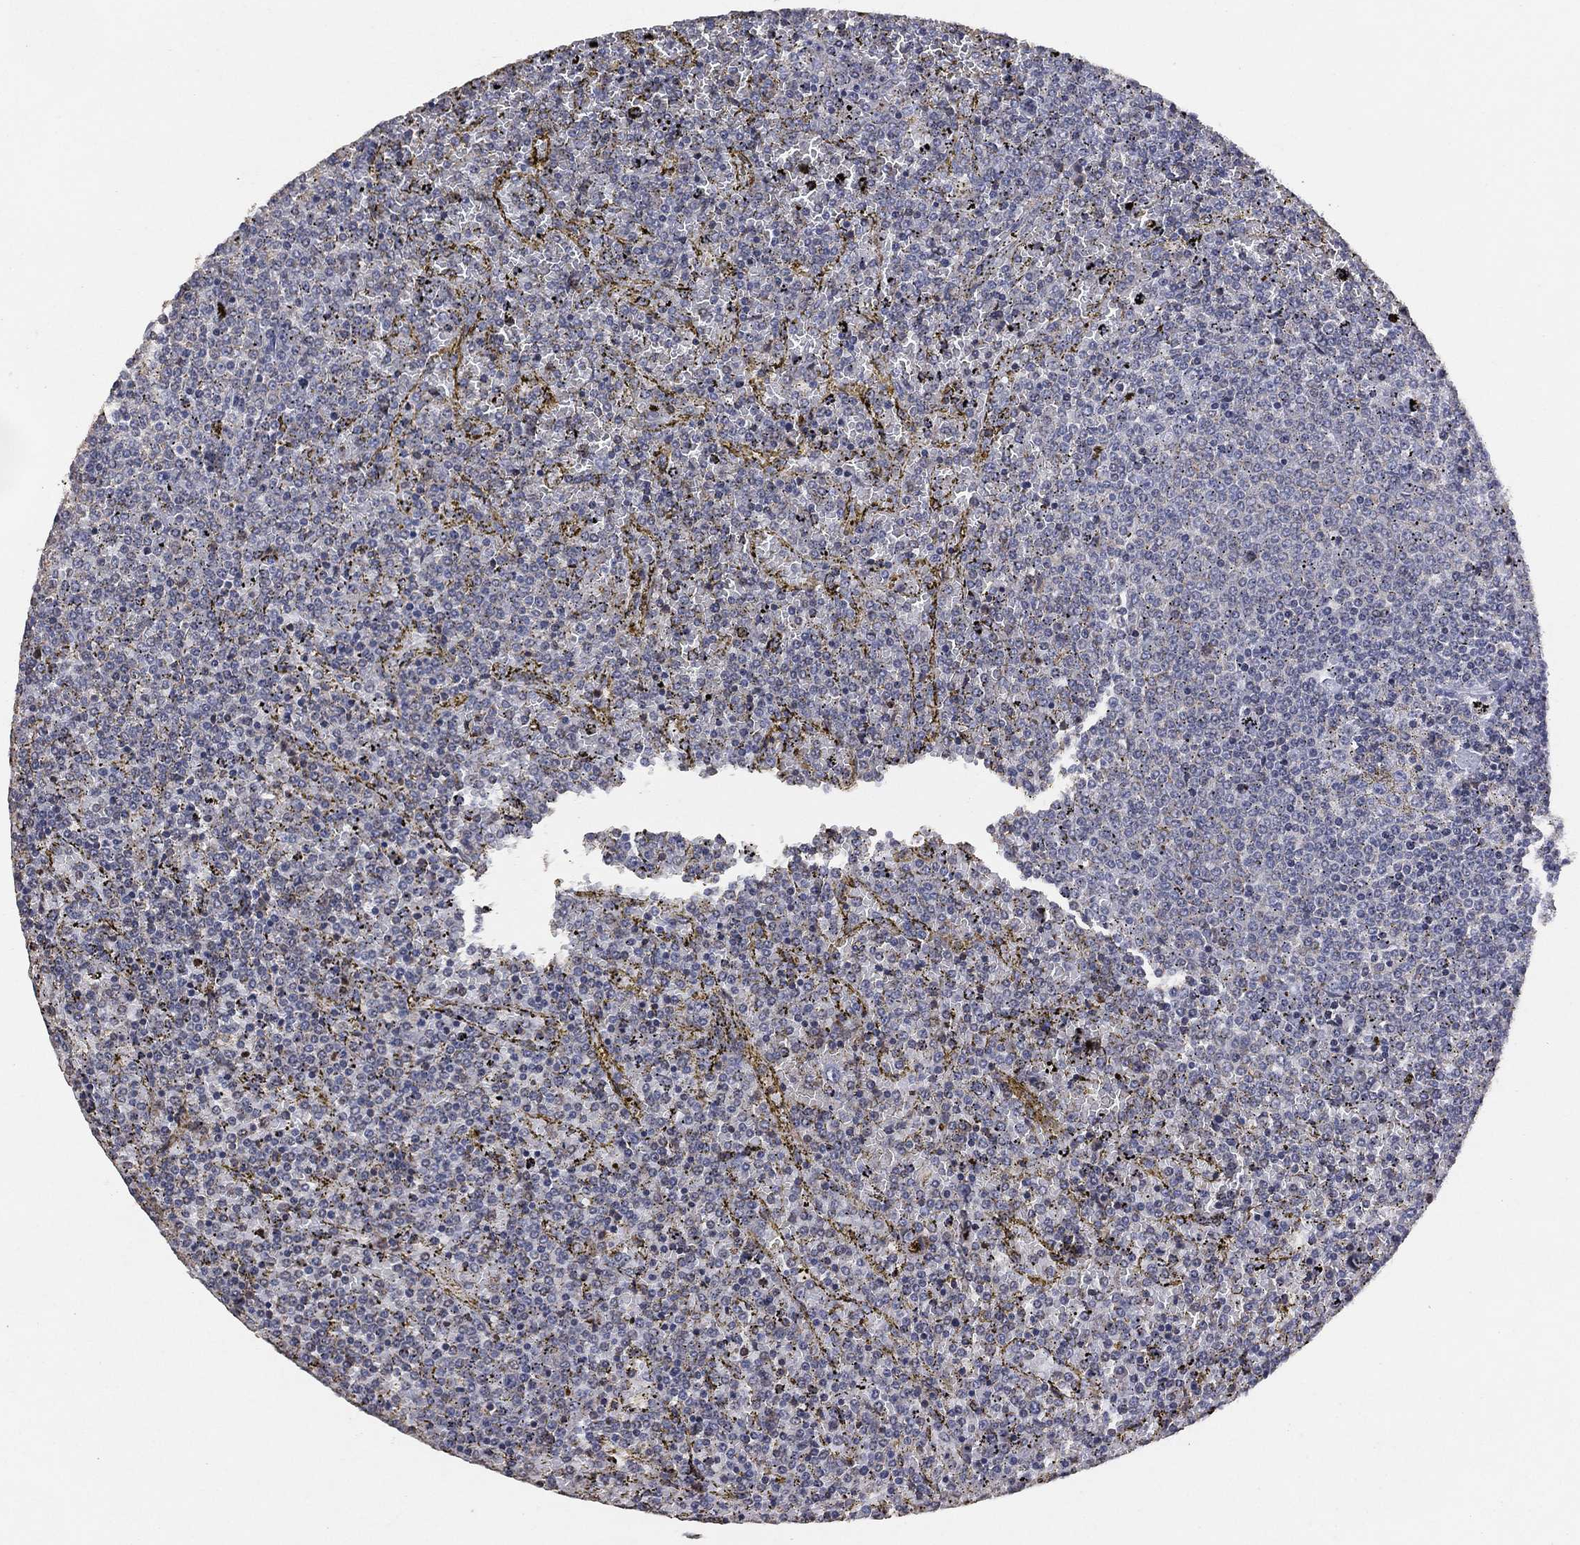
{"staining": {"intensity": "negative", "quantity": "none", "location": "none"}, "tissue": "lymphoma", "cell_type": "Tumor cells", "image_type": "cancer", "snomed": [{"axis": "morphology", "description": "Malignant lymphoma, non-Hodgkin's type, Low grade"}, {"axis": "topography", "description": "Spleen"}], "caption": "This is a photomicrograph of IHC staining of low-grade malignant lymphoma, non-Hodgkin's type, which shows no staining in tumor cells. The staining is performed using DAB brown chromogen with nuclei counter-stained in using hematoxylin.", "gene": "ADPRHL1", "patient": {"sex": "female", "age": 77}}